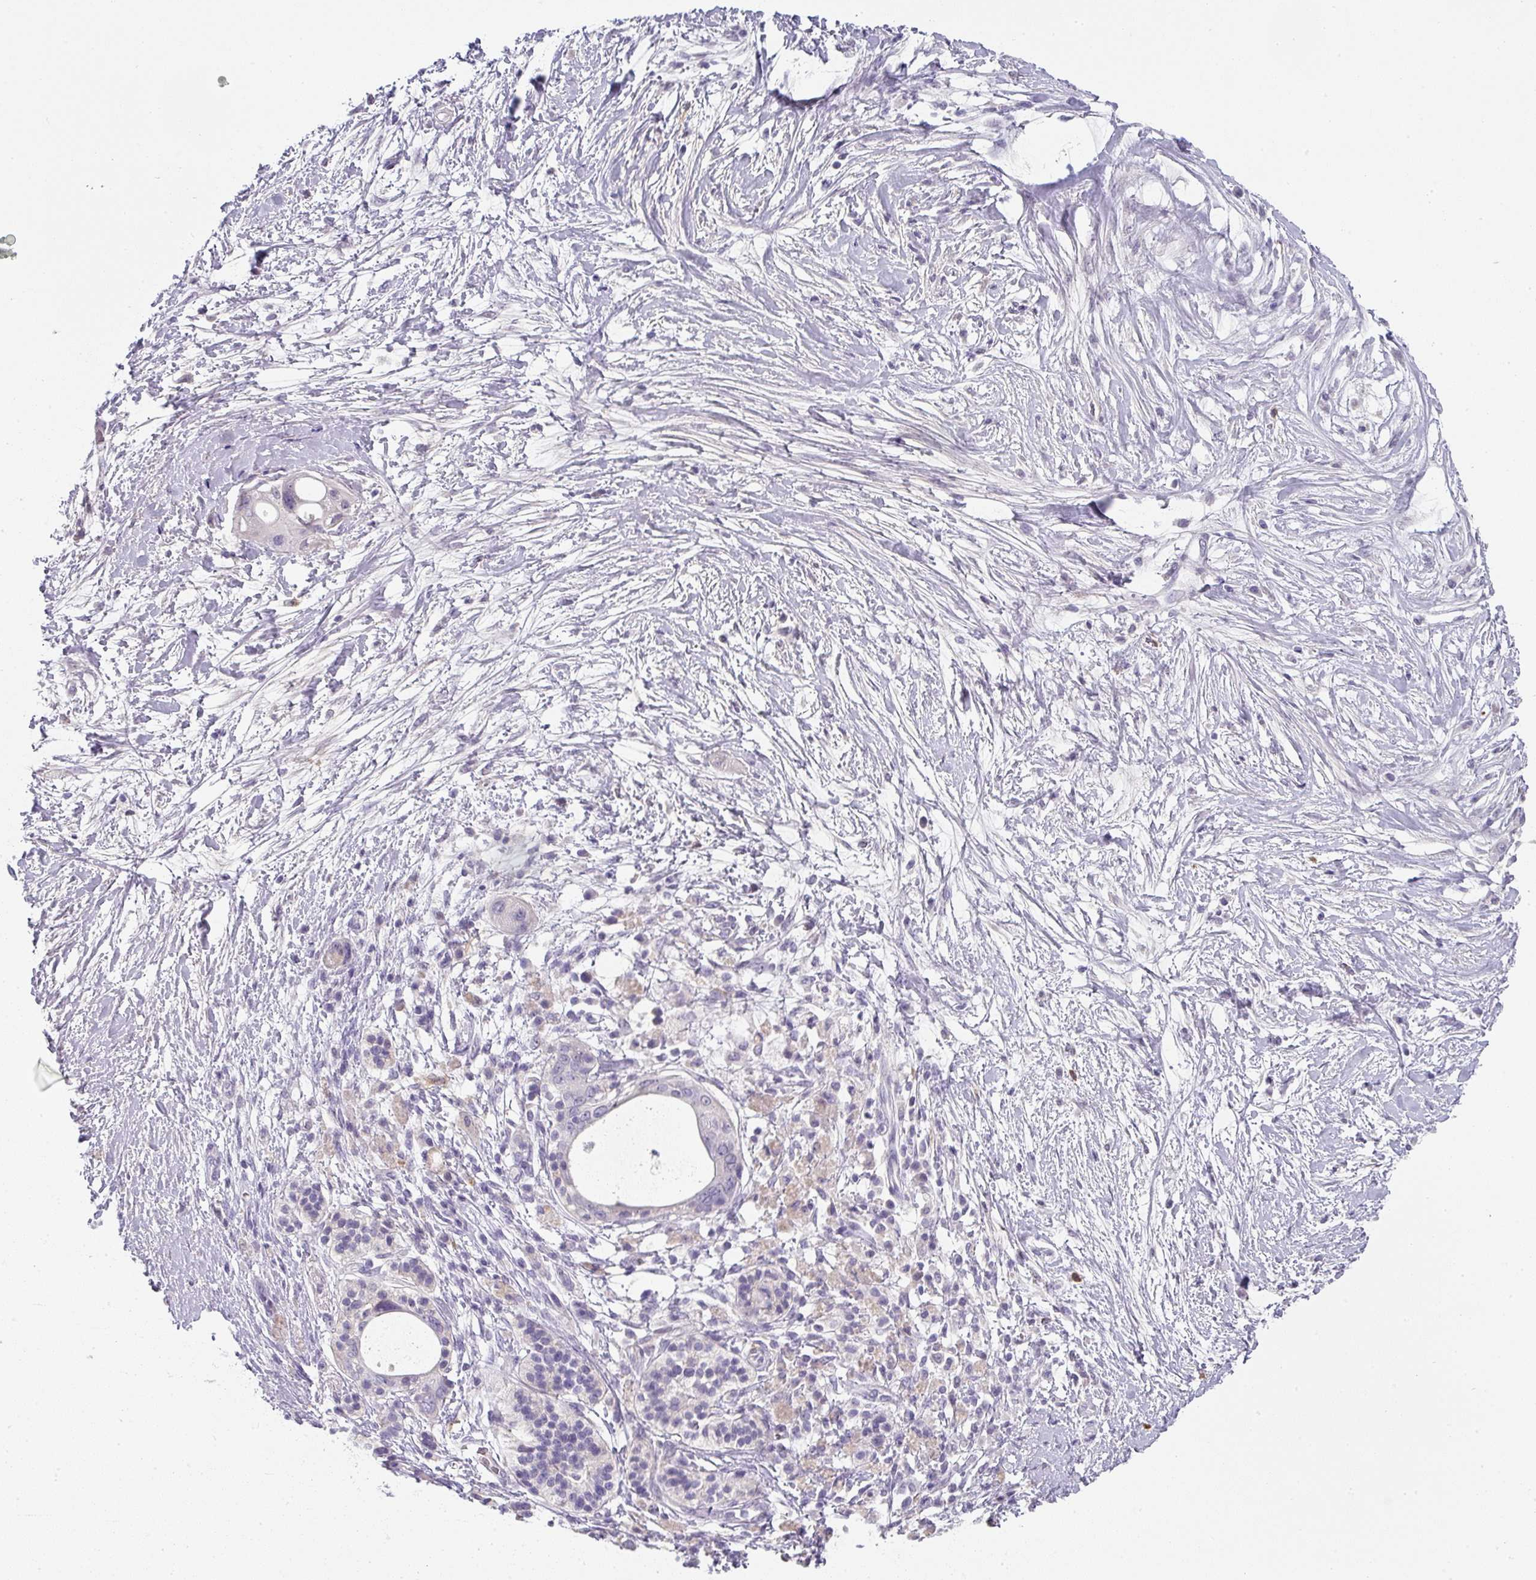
{"staining": {"intensity": "negative", "quantity": "none", "location": "none"}, "tissue": "pancreatic cancer", "cell_type": "Tumor cells", "image_type": "cancer", "snomed": [{"axis": "morphology", "description": "Adenocarcinoma, NOS"}, {"axis": "topography", "description": "Pancreas"}], "caption": "Immunohistochemistry (IHC) photomicrograph of adenocarcinoma (pancreatic) stained for a protein (brown), which demonstrates no staining in tumor cells. Nuclei are stained in blue.", "gene": "BTLA", "patient": {"sex": "male", "age": 68}}